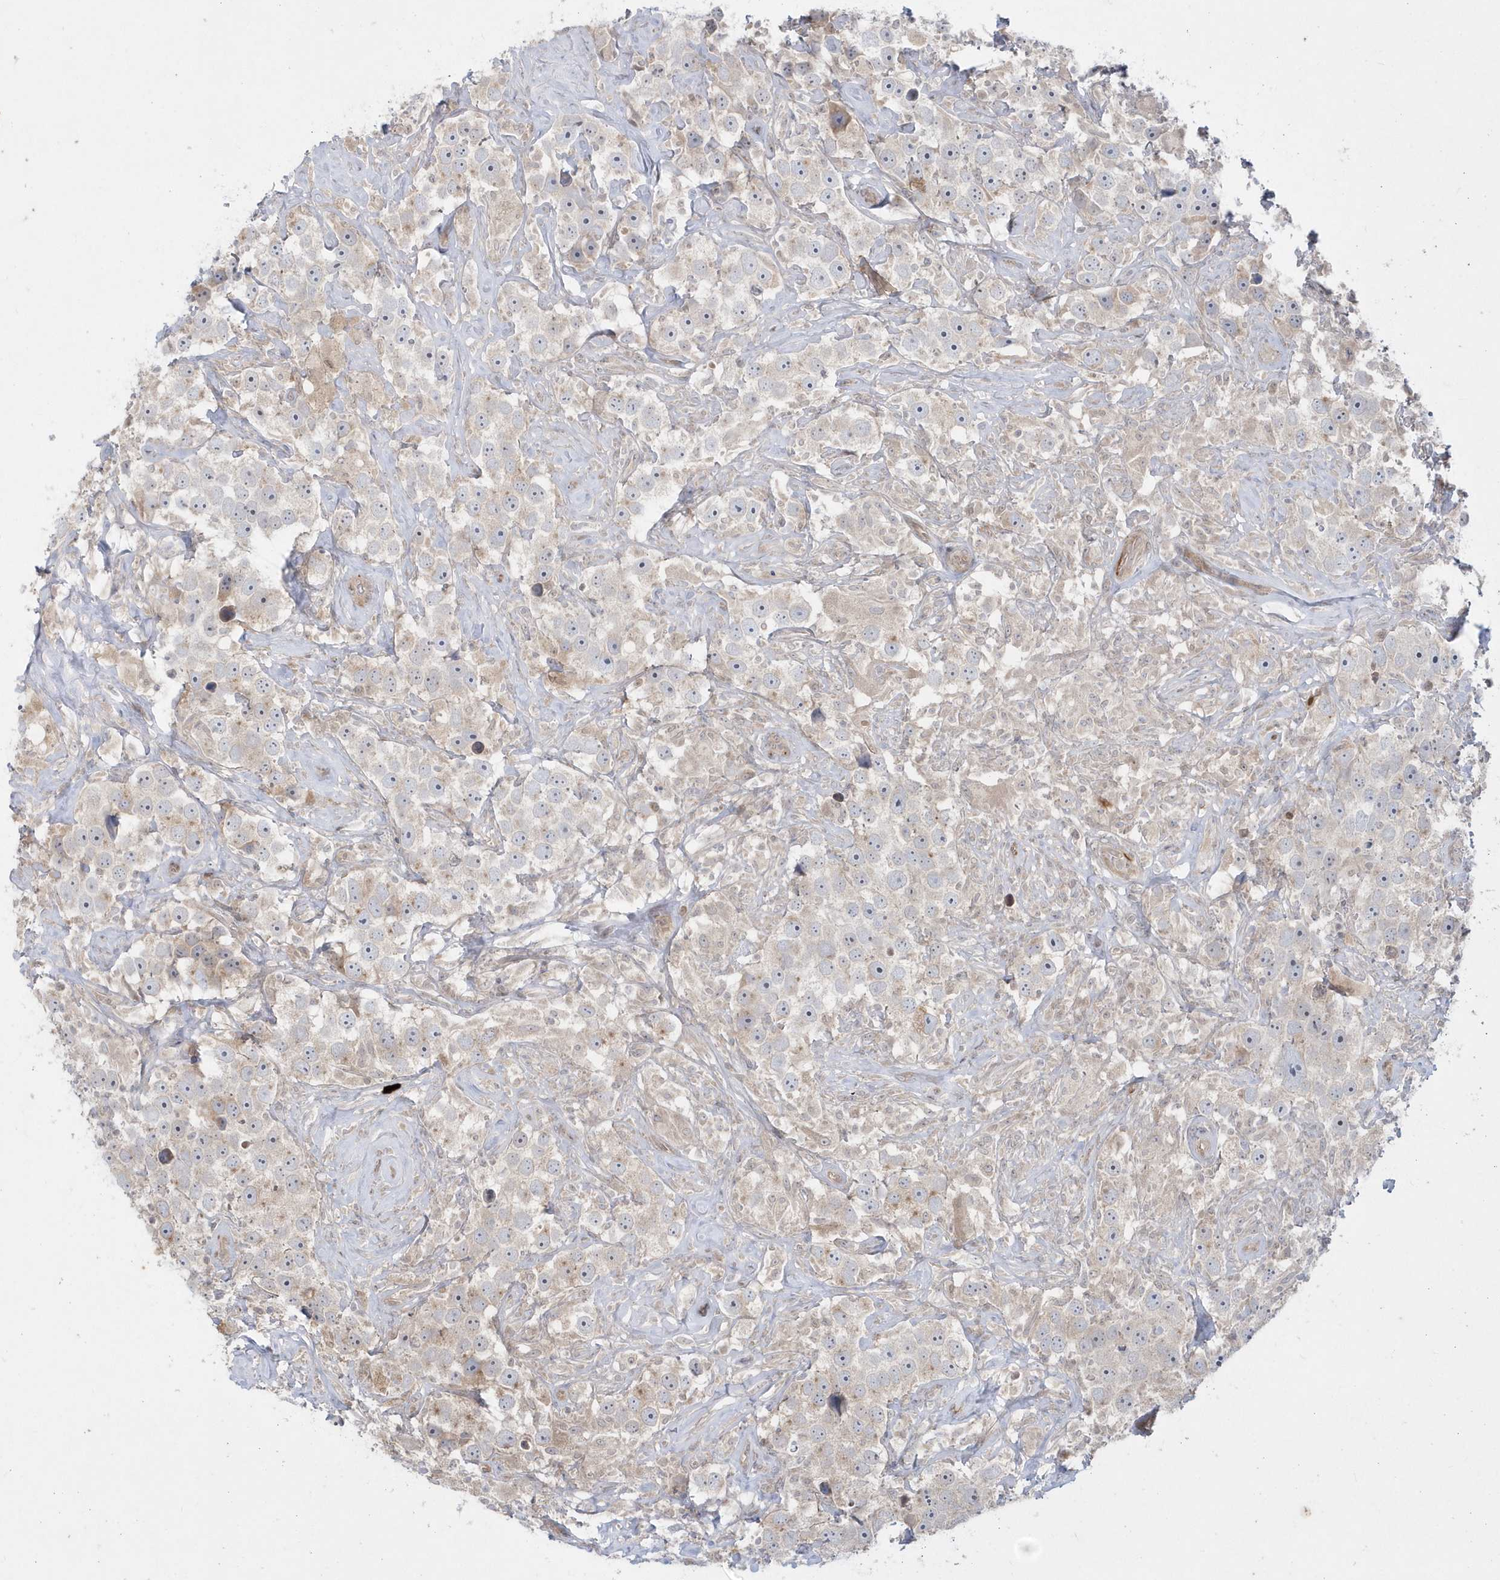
{"staining": {"intensity": "negative", "quantity": "none", "location": "none"}, "tissue": "testis cancer", "cell_type": "Tumor cells", "image_type": "cancer", "snomed": [{"axis": "morphology", "description": "Seminoma, NOS"}, {"axis": "topography", "description": "Testis"}], "caption": "Tumor cells show no significant protein expression in testis cancer (seminoma).", "gene": "DHX57", "patient": {"sex": "male", "age": 49}}